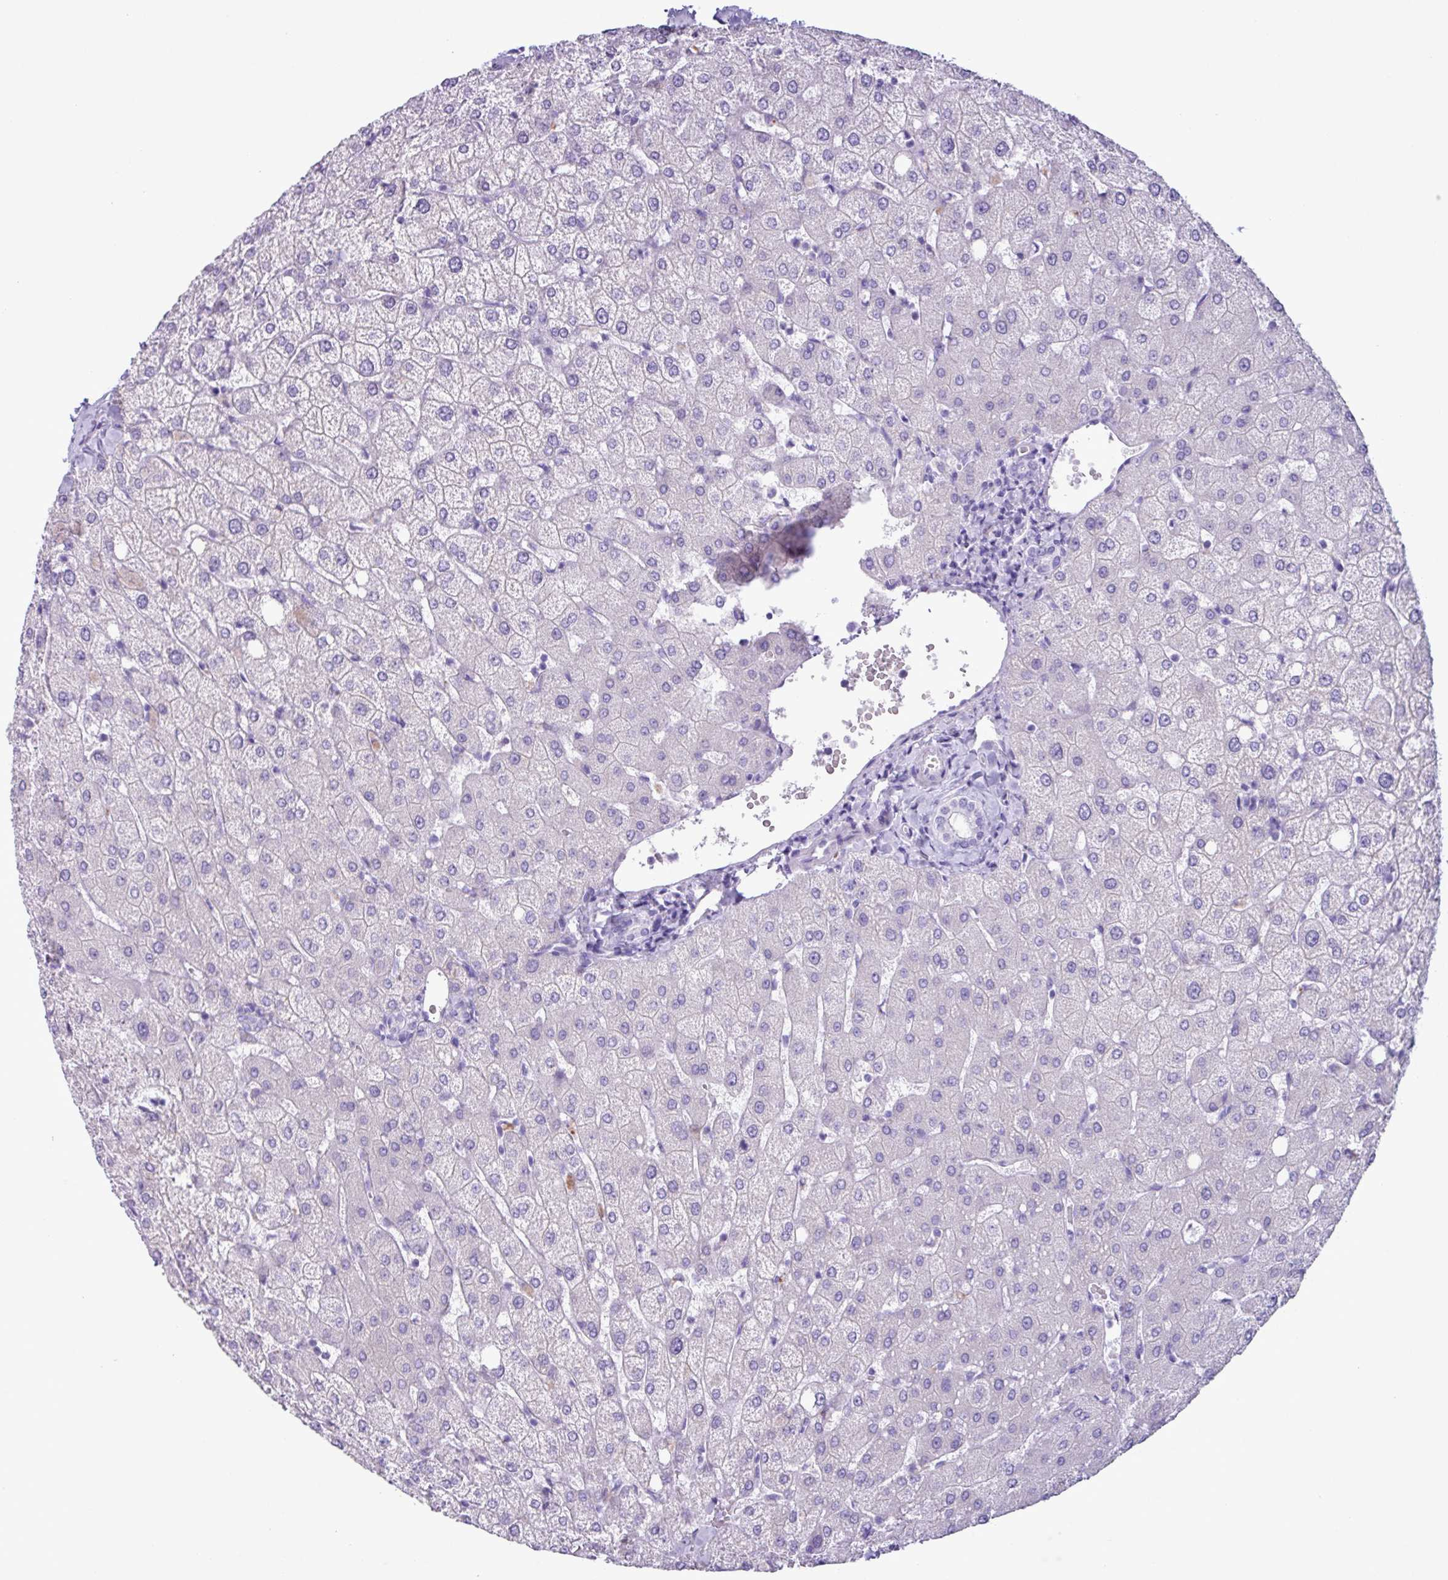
{"staining": {"intensity": "negative", "quantity": "none", "location": "none"}, "tissue": "liver", "cell_type": "Cholangiocytes", "image_type": "normal", "snomed": [{"axis": "morphology", "description": "Normal tissue, NOS"}, {"axis": "topography", "description": "Liver"}], "caption": "Protein analysis of normal liver reveals no significant staining in cholangiocytes. The staining was performed using DAB (3,3'-diaminobenzidine) to visualize the protein expression in brown, while the nuclei were stained in blue with hematoxylin (Magnification: 20x).", "gene": "AGO3", "patient": {"sex": "female", "age": 54}}